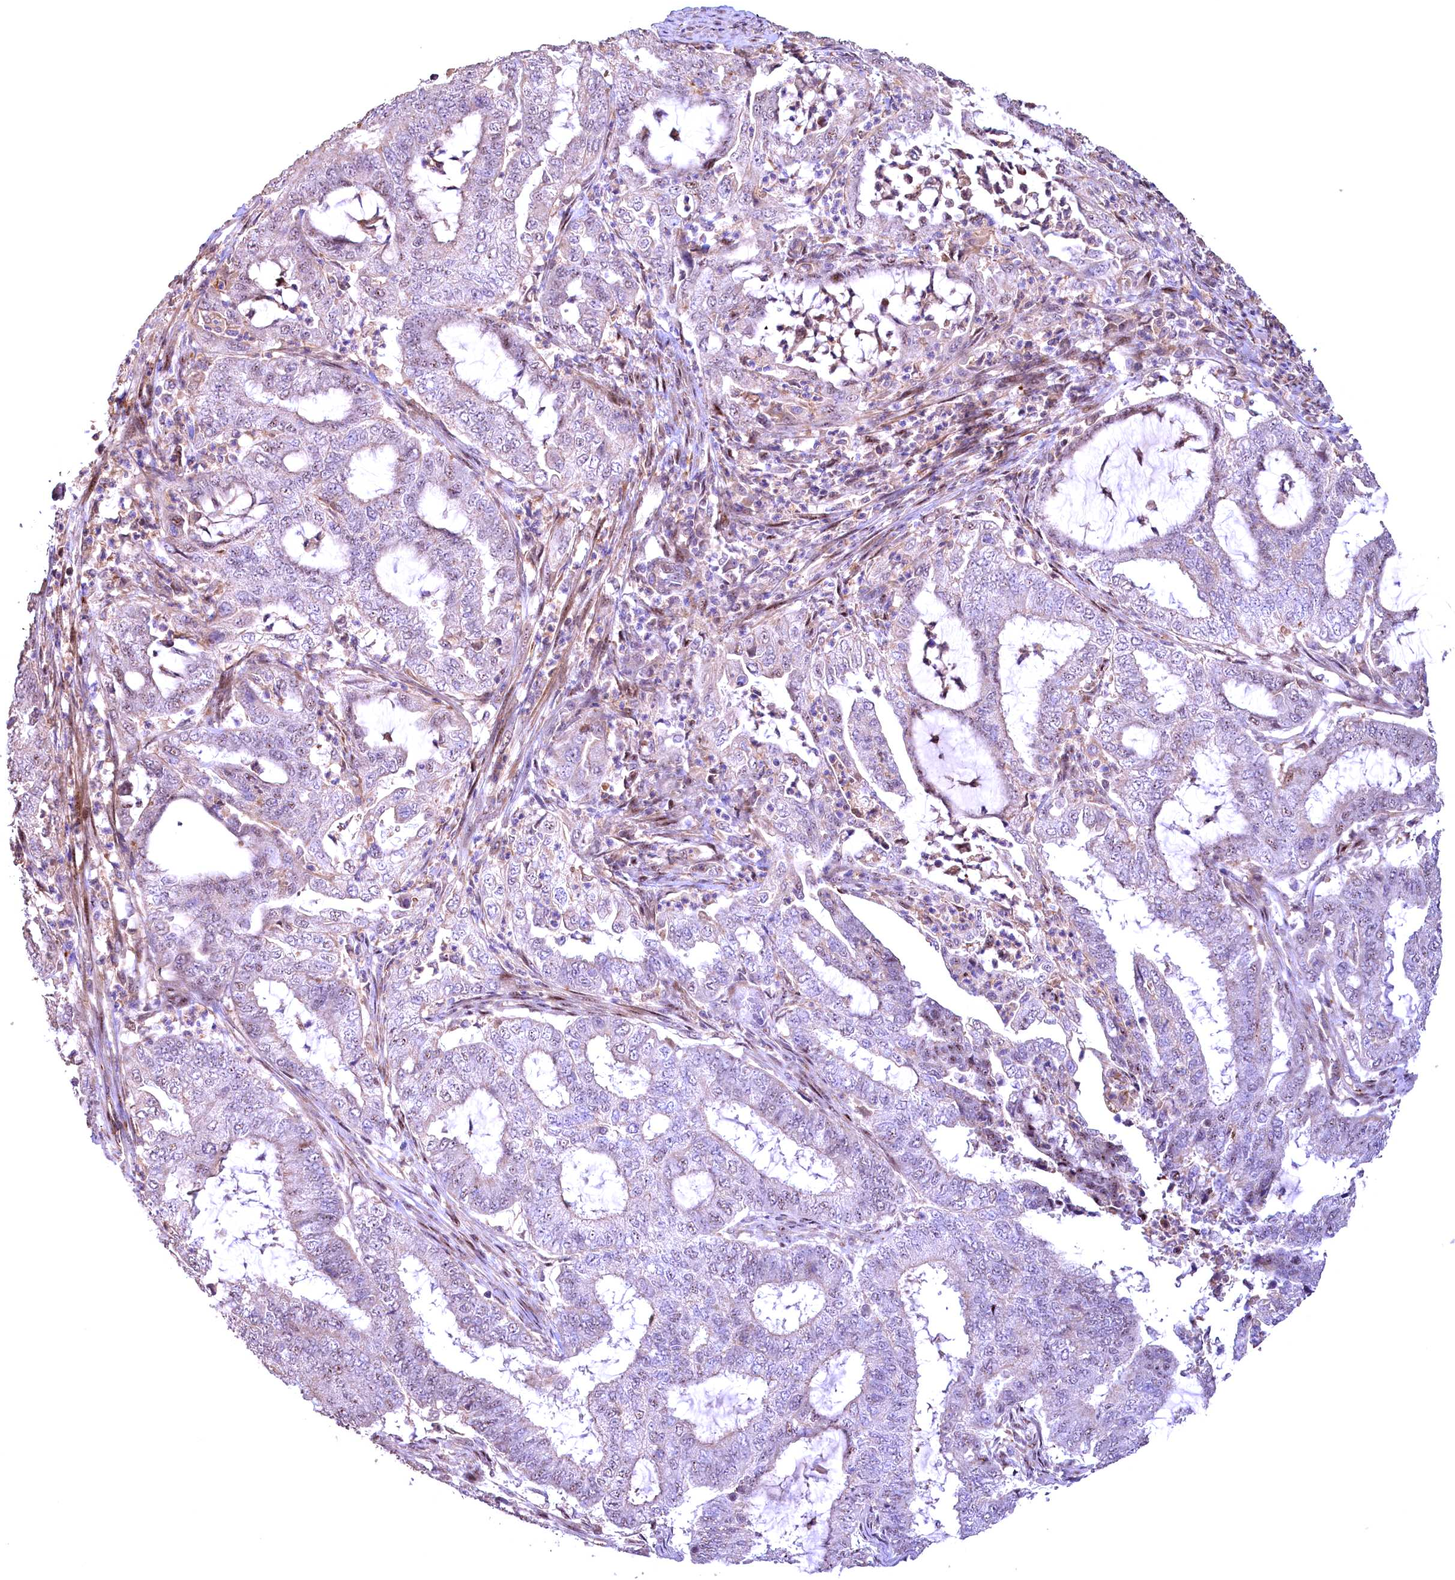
{"staining": {"intensity": "weak", "quantity": "<25%", "location": "nuclear"}, "tissue": "endometrial cancer", "cell_type": "Tumor cells", "image_type": "cancer", "snomed": [{"axis": "morphology", "description": "Adenocarcinoma, NOS"}, {"axis": "topography", "description": "Endometrium"}], "caption": "Human endometrial adenocarcinoma stained for a protein using immunohistochemistry reveals no expression in tumor cells.", "gene": "FUZ", "patient": {"sex": "female", "age": 51}}